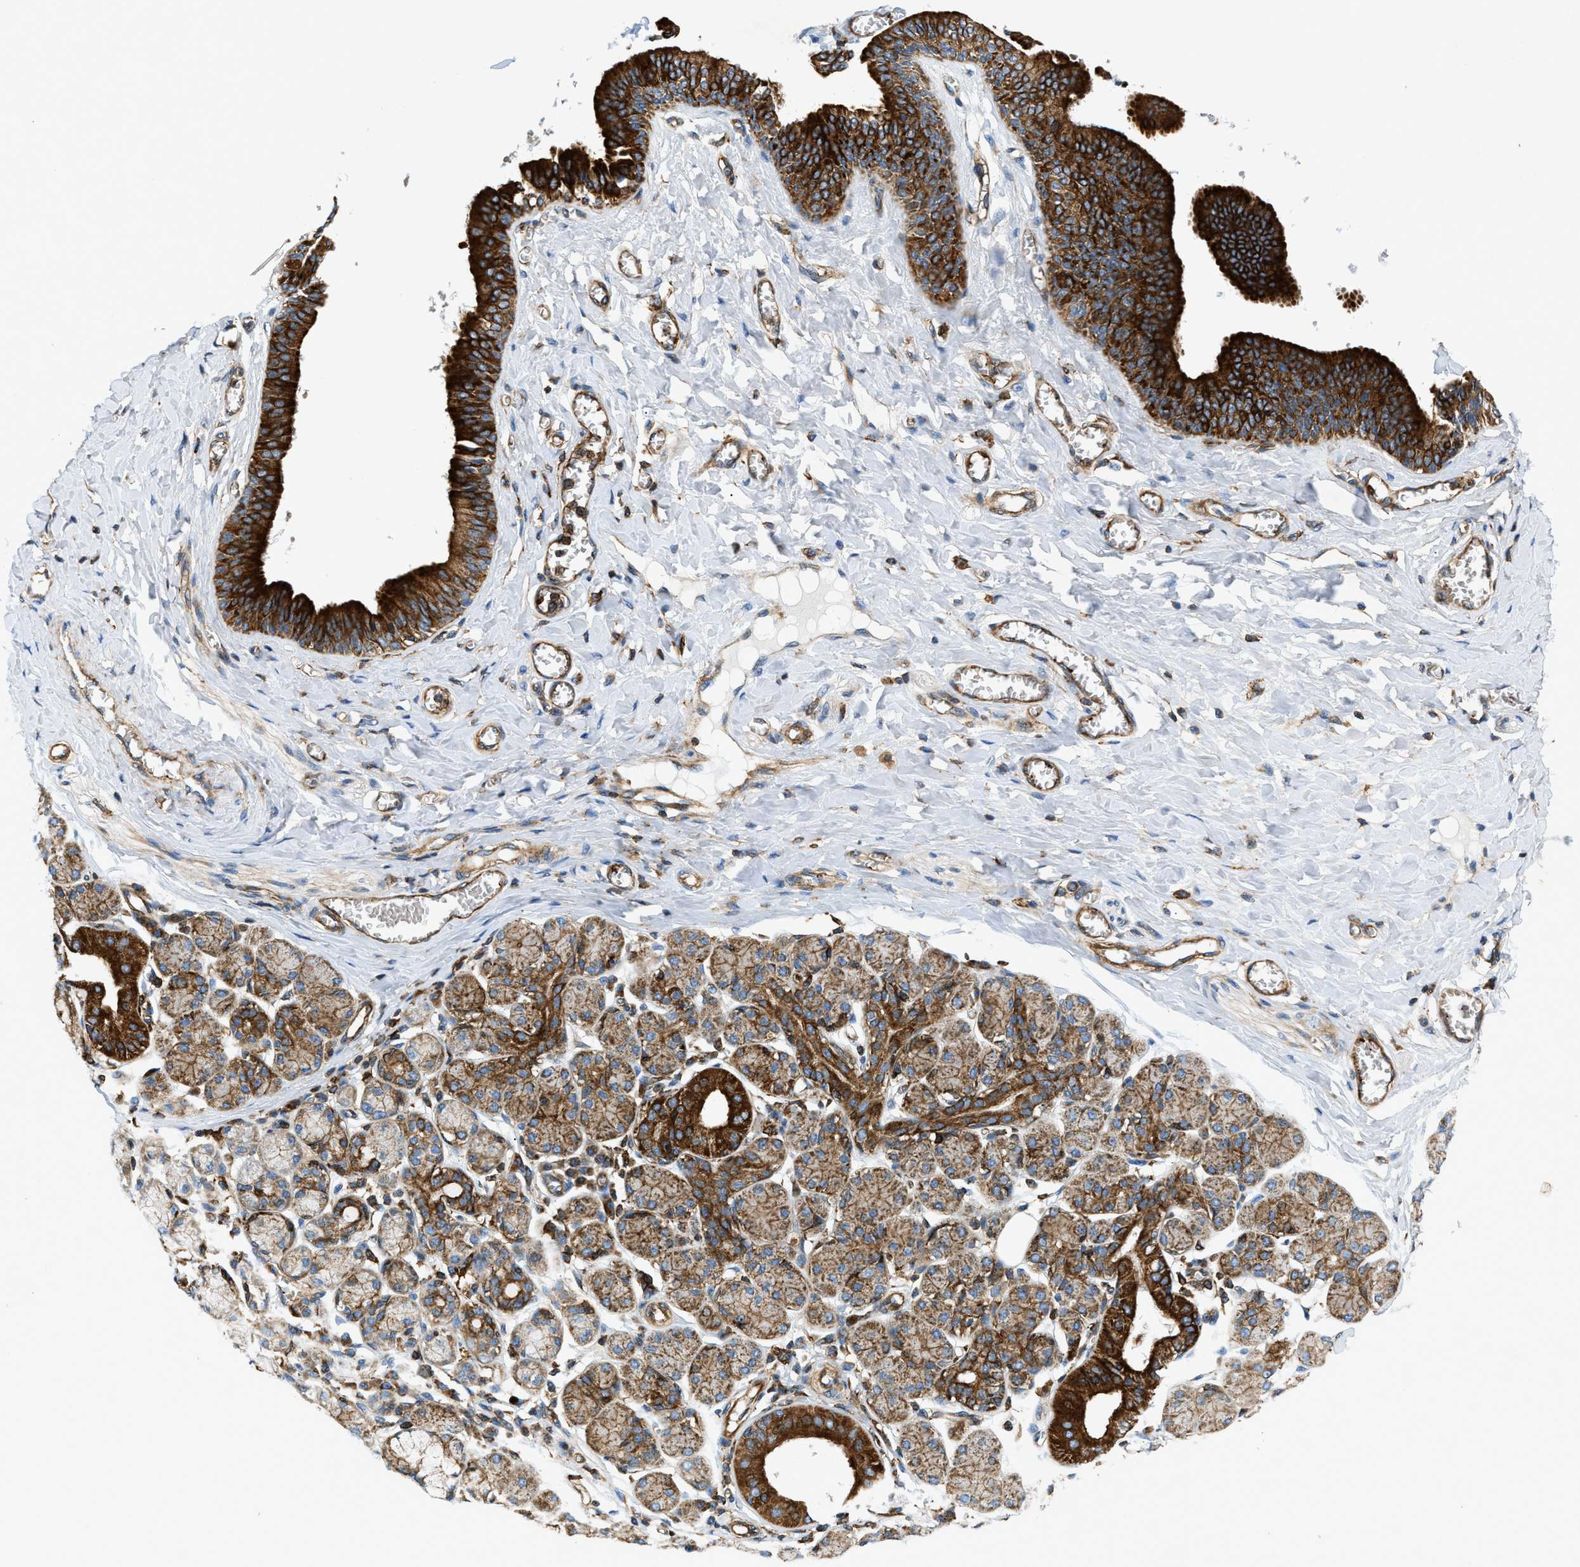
{"staining": {"intensity": "strong", "quantity": "25%-75%", "location": "cytoplasmic/membranous"}, "tissue": "salivary gland", "cell_type": "Glandular cells", "image_type": "normal", "snomed": [{"axis": "morphology", "description": "Normal tissue, NOS"}, {"axis": "morphology", "description": "Inflammation, NOS"}, {"axis": "topography", "description": "Lymph node"}, {"axis": "topography", "description": "Salivary gland"}], "caption": "DAB (3,3'-diaminobenzidine) immunohistochemical staining of unremarkable human salivary gland exhibits strong cytoplasmic/membranous protein expression in about 25%-75% of glandular cells.", "gene": "DHODH", "patient": {"sex": "male", "age": 3}}